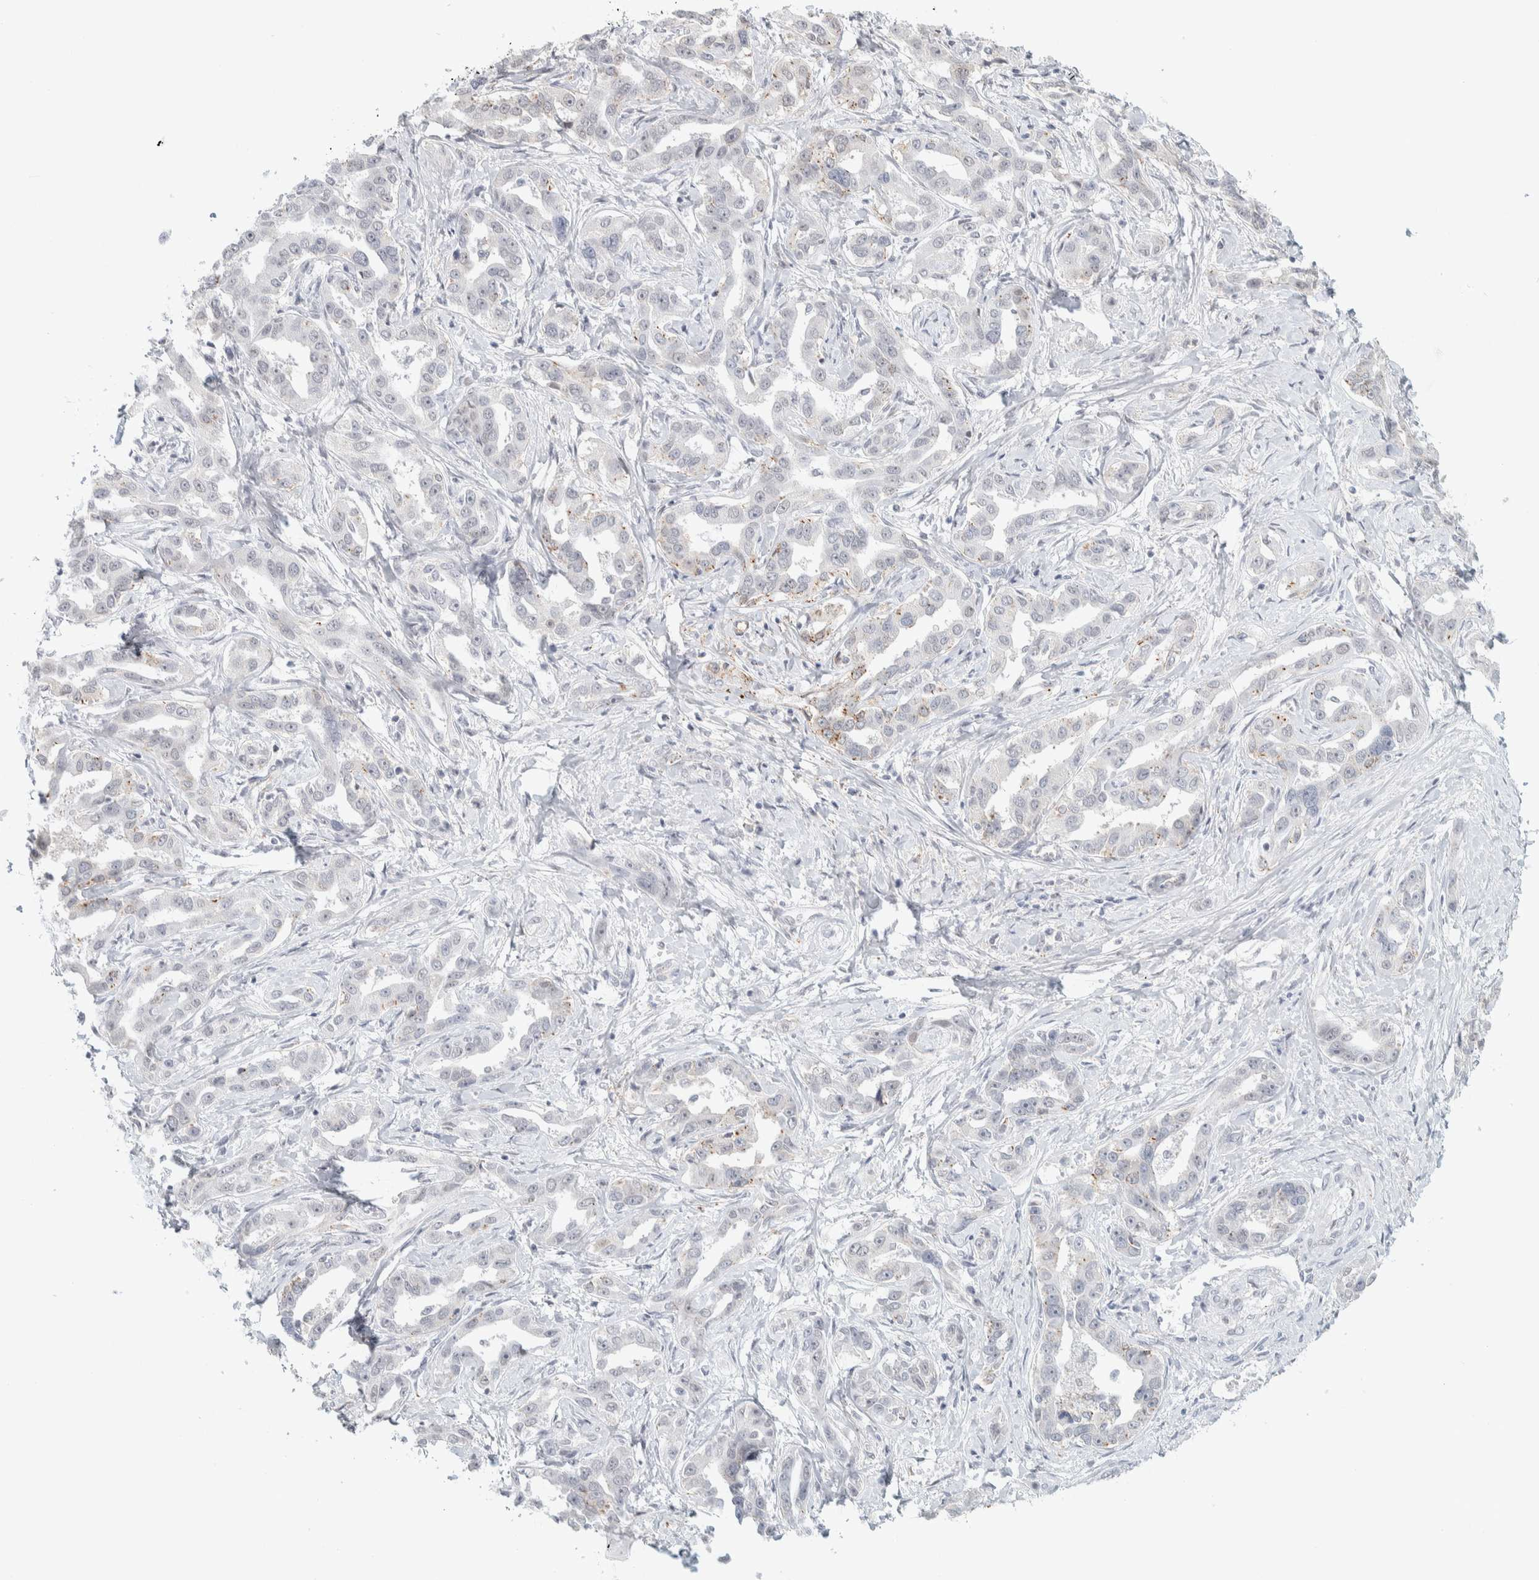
{"staining": {"intensity": "weak", "quantity": "<25%", "location": "cytoplasmic/membranous"}, "tissue": "liver cancer", "cell_type": "Tumor cells", "image_type": "cancer", "snomed": [{"axis": "morphology", "description": "Cholangiocarcinoma"}, {"axis": "topography", "description": "Liver"}], "caption": "There is no significant staining in tumor cells of cholangiocarcinoma (liver).", "gene": "CDH17", "patient": {"sex": "male", "age": 59}}